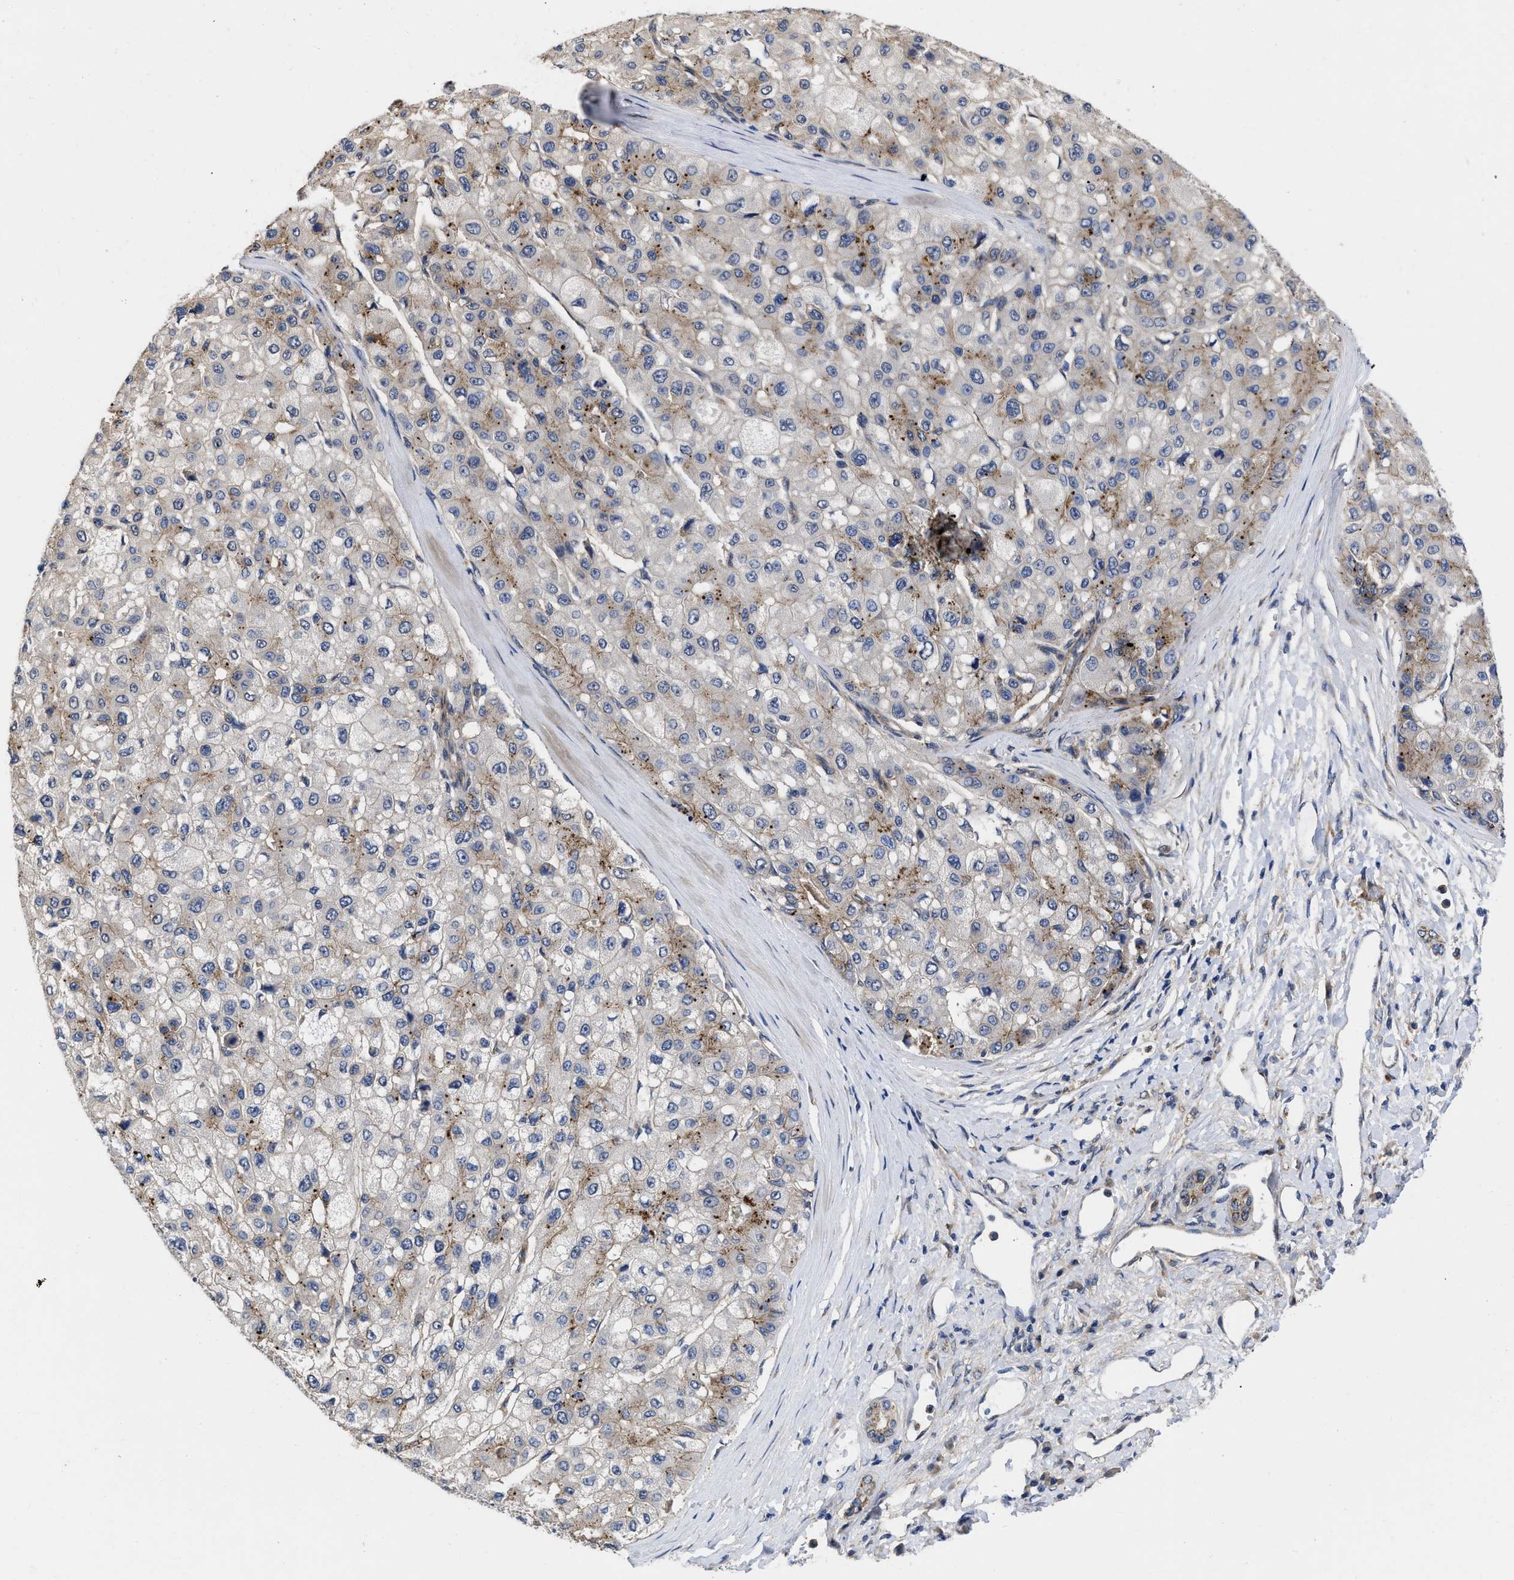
{"staining": {"intensity": "moderate", "quantity": "<25%", "location": "cytoplasmic/membranous"}, "tissue": "liver cancer", "cell_type": "Tumor cells", "image_type": "cancer", "snomed": [{"axis": "morphology", "description": "Carcinoma, Hepatocellular, NOS"}, {"axis": "topography", "description": "Liver"}], "caption": "Immunohistochemical staining of human liver cancer shows low levels of moderate cytoplasmic/membranous expression in approximately <25% of tumor cells. (DAB (3,3'-diaminobenzidine) = brown stain, brightfield microscopy at high magnification).", "gene": "PKD2", "patient": {"sex": "male", "age": 80}}